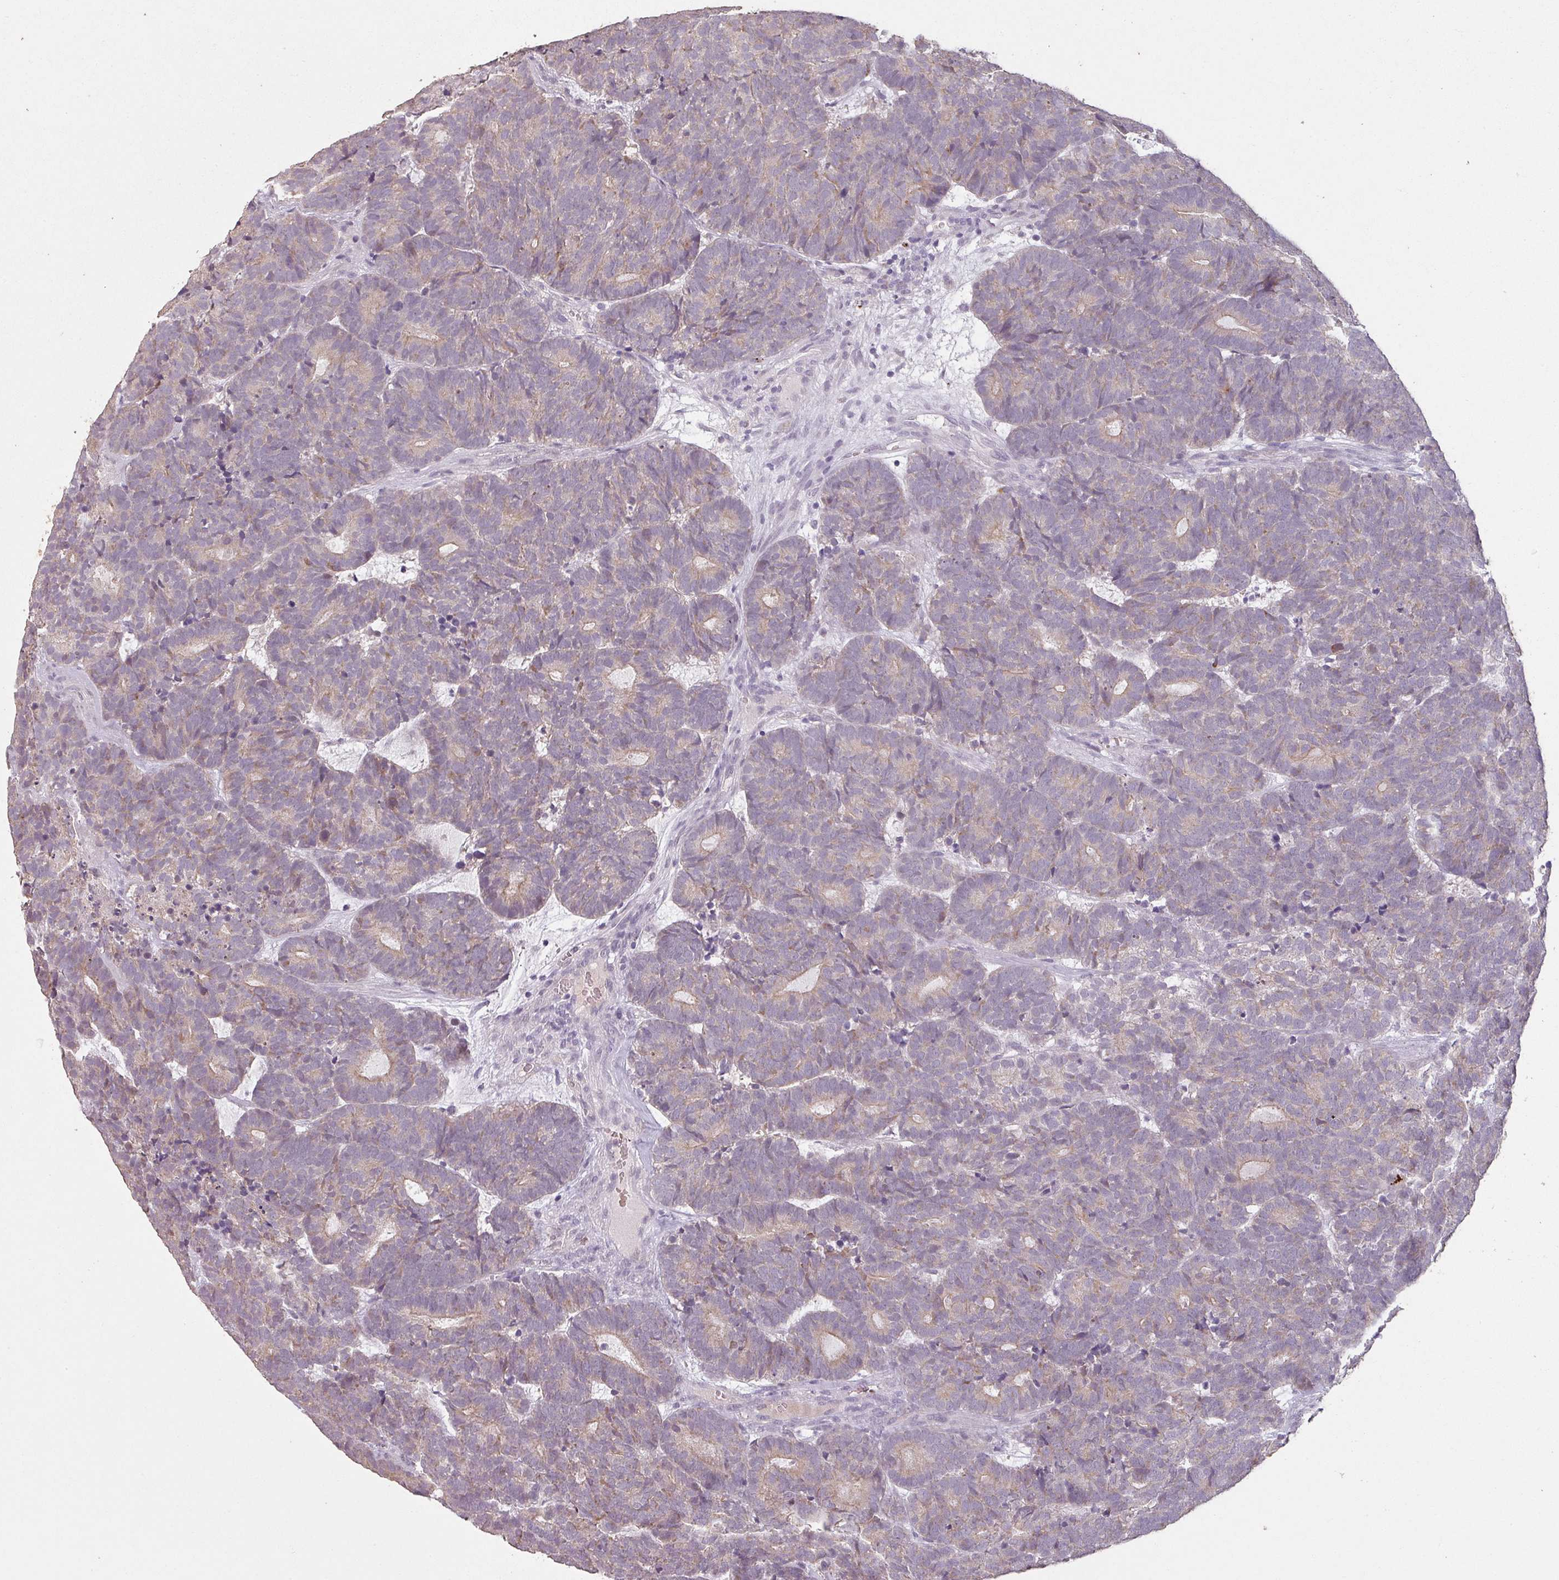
{"staining": {"intensity": "weak", "quantity": "25%-75%", "location": "cytoplasmic/membranous"}, "tissue": "head and neck cancer", "cell_type": "Tumor cells", "image_type": "cancer", "snomed": [{"axis": "morphology", "description": "Adenocarcinoma, NOS"}, {"axis": "topography", "description": "Head-Neck"}], "caption": "Approximately 25%-75% of tumor cells in head and neck adenocarcinoma reveal weak cytoplasmic/membranous protein expression as visualized by brown immunohistochemical staining.", "gene": "LYPLA1", "patient": {"sex": "female", "age": 81}}